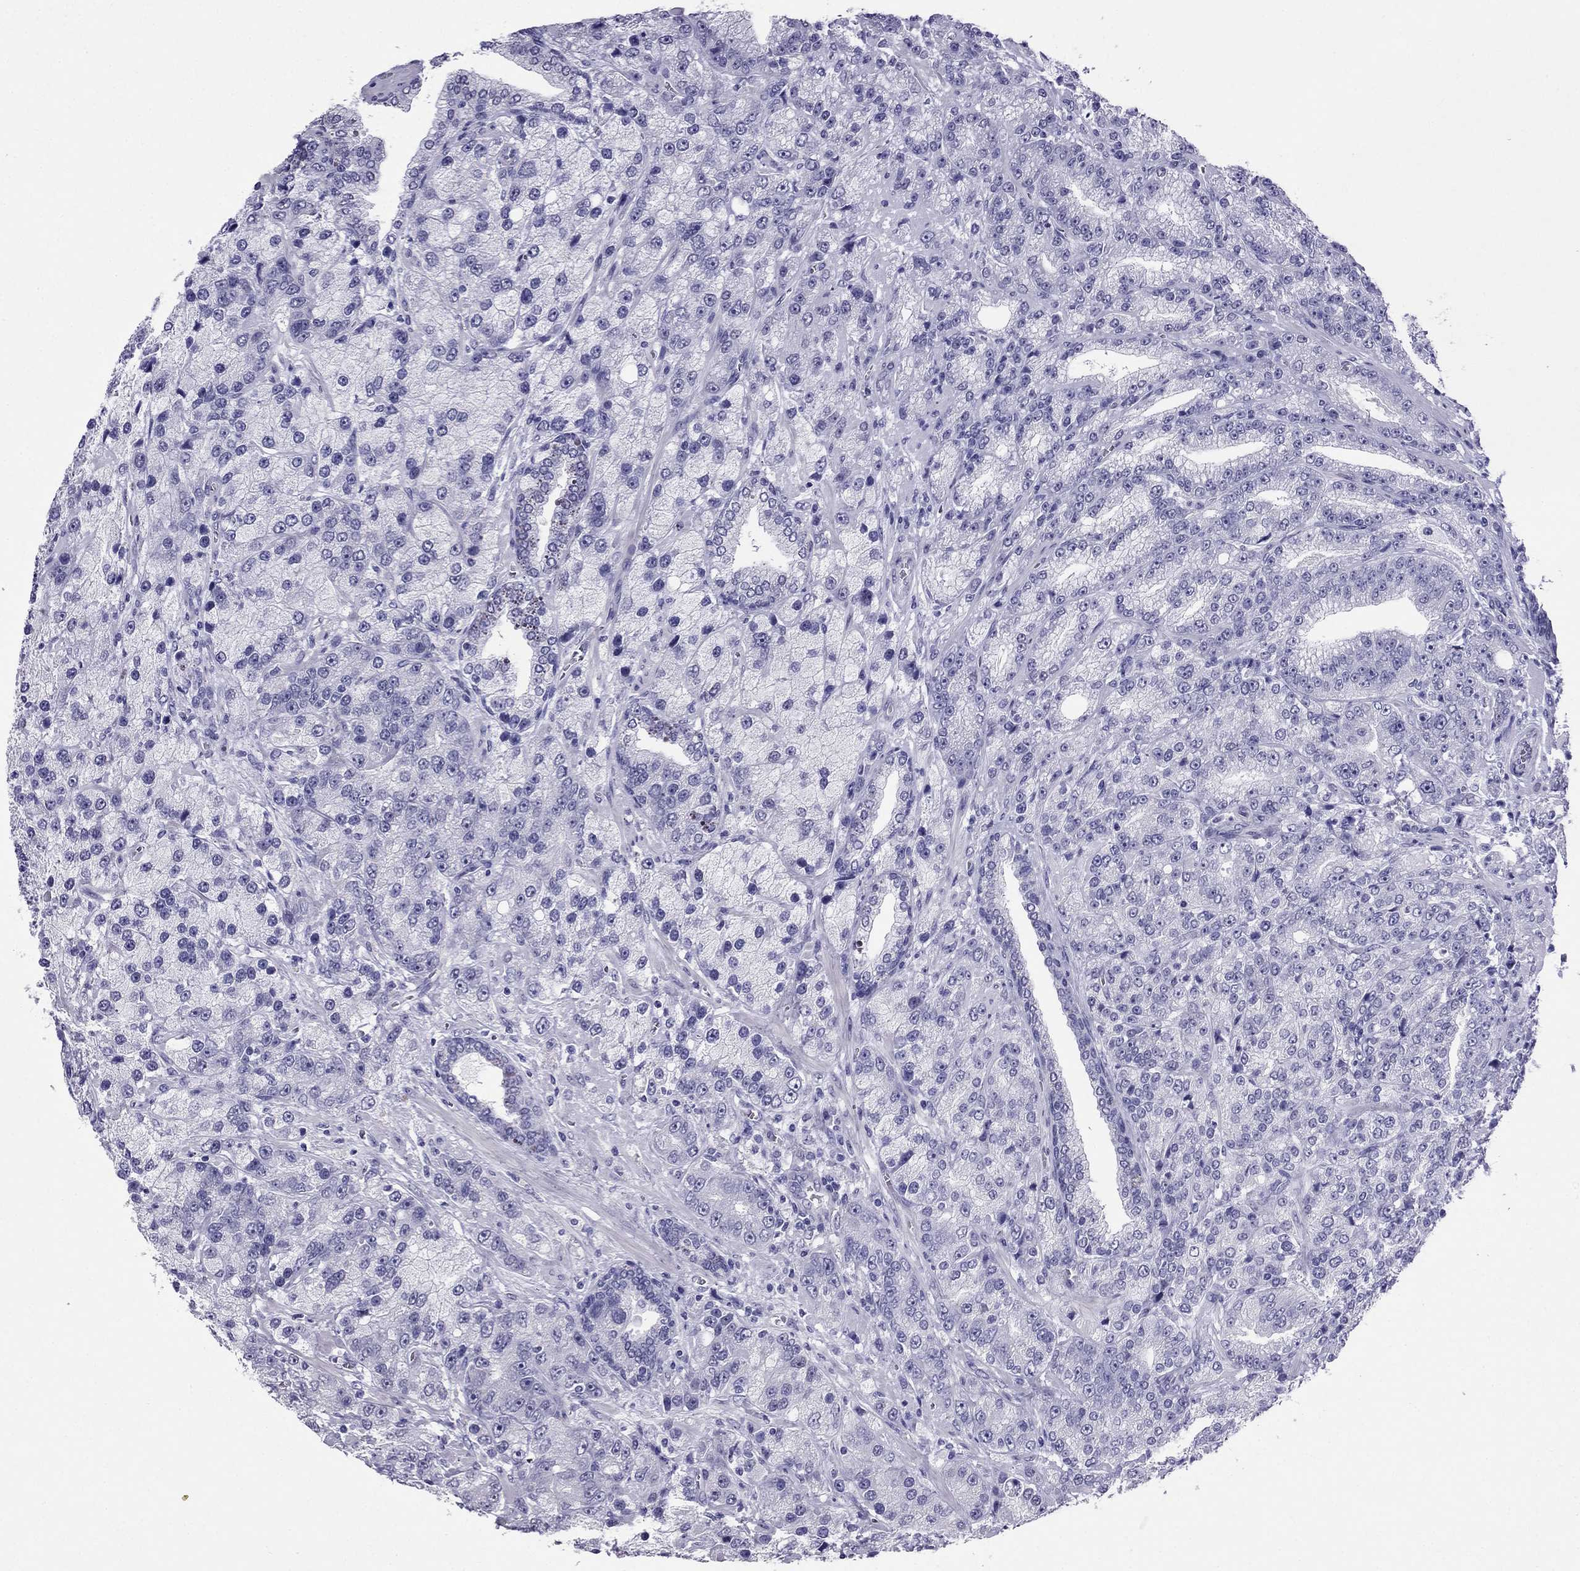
{"staining": {"intensity": "negative", "quantity": "none", "location": "none"}, "tissue": "prostate cancer", "cell_type": "Tumor cells", "image_type": "cancer", "snomed": [{"axis": "morphology", "description": "Adenocarcinoma, NOS"}, {"axis": "topography", "description": "Prostate"}], "caption": "Human adenocarcinoma (prostate) stained for a protein using IHC shows no expression in tumor cells.", "gene": "CROCC2", "patient": {"sex": "male", "age": 63}}